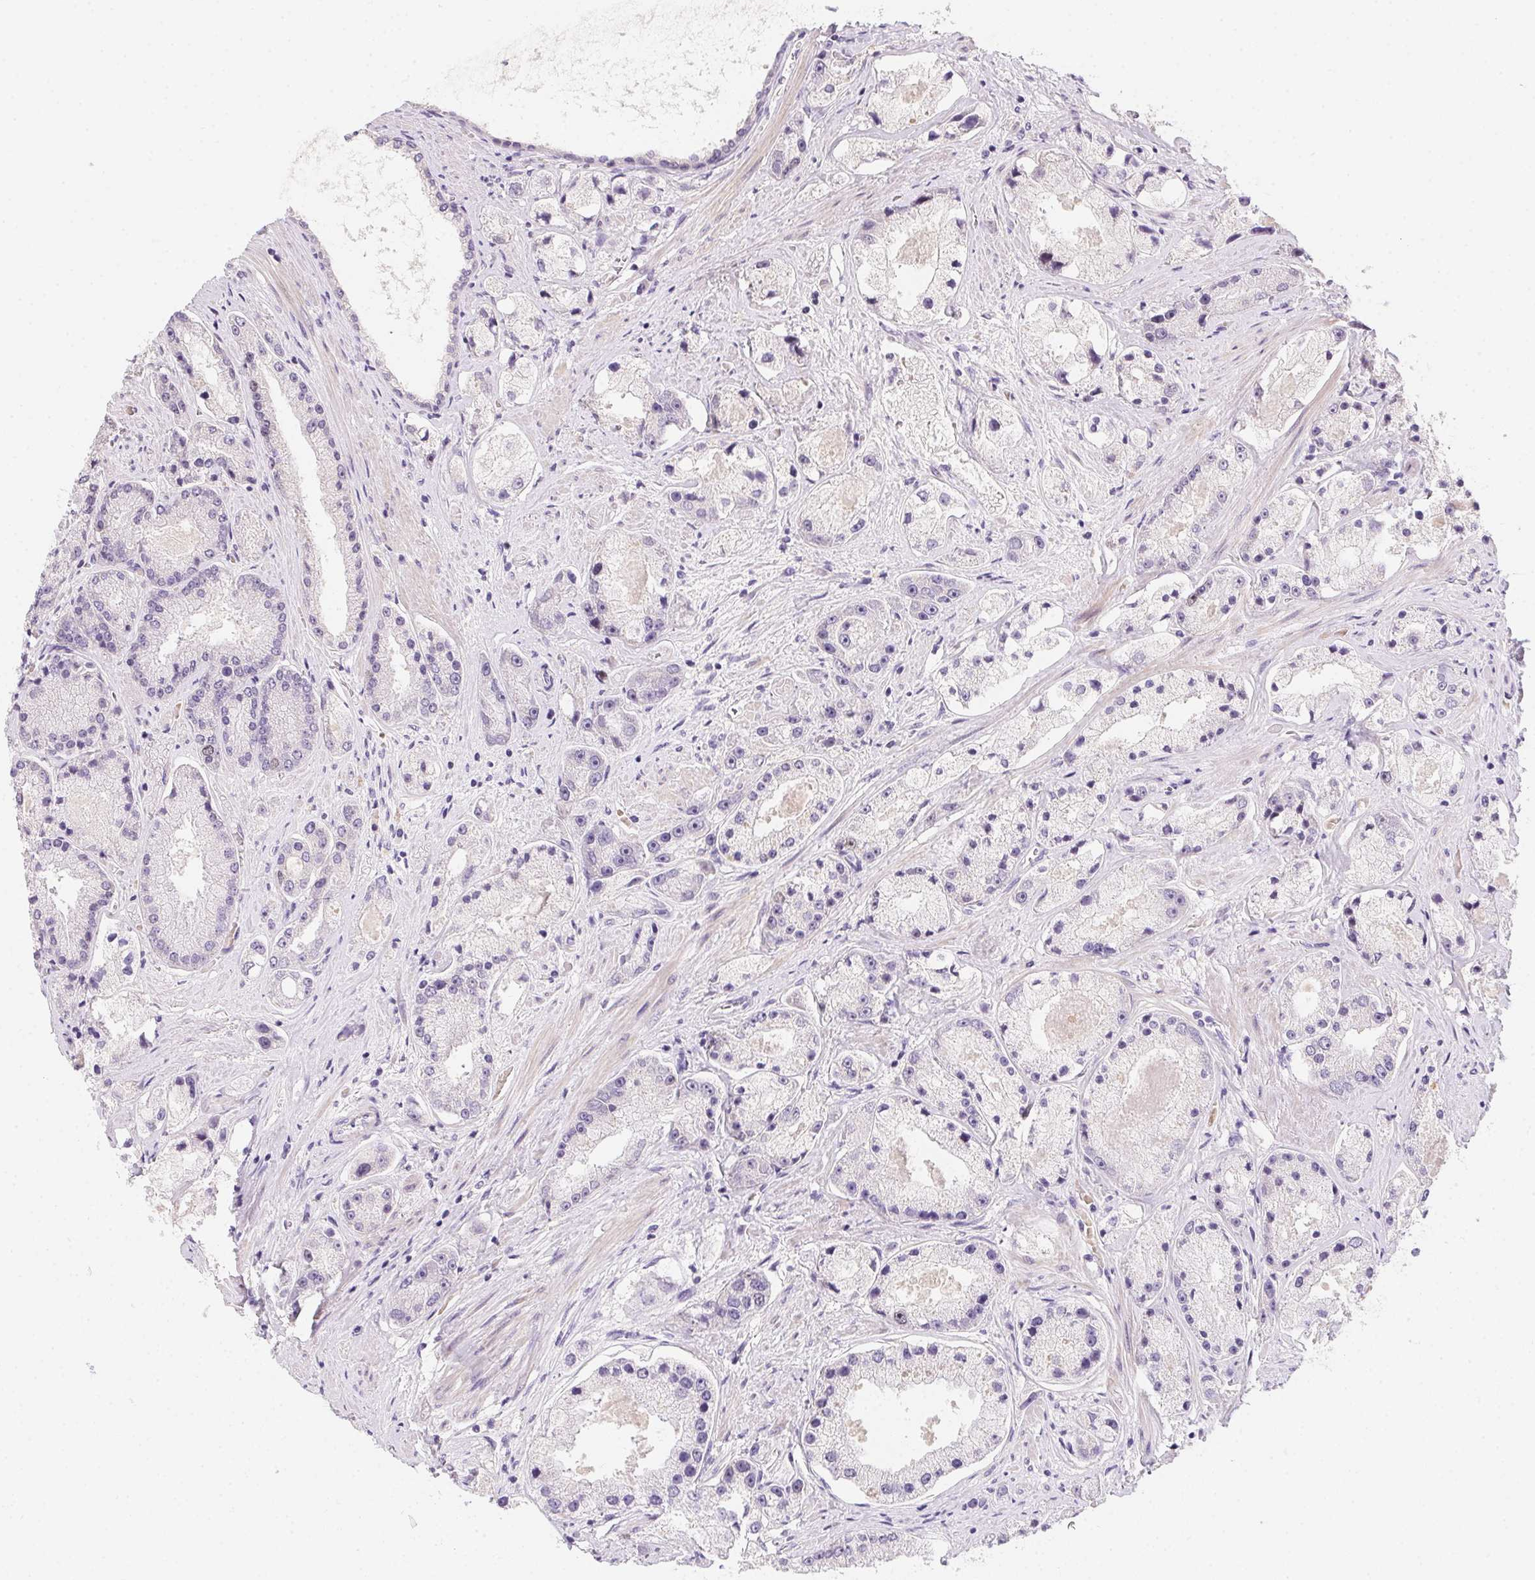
{"staining": {"intensity": "negative", "quantity": "none", "location": "none"}, "tissue": "prostate cancer", "cell_type": "Tumor cells", "image_type": "cancer", "snomed": [{"axis": "morphology", "description": "Adenocarcinoma, High grade"}, {"axis": "topography", "description": "Prostate"}], "caption": "The image shows no significant staining in tumor cells of adenocarcinoma (high-grade) (prostate).", "gene": "HELLS", "patient": {"sex": "male", "age": 67}}